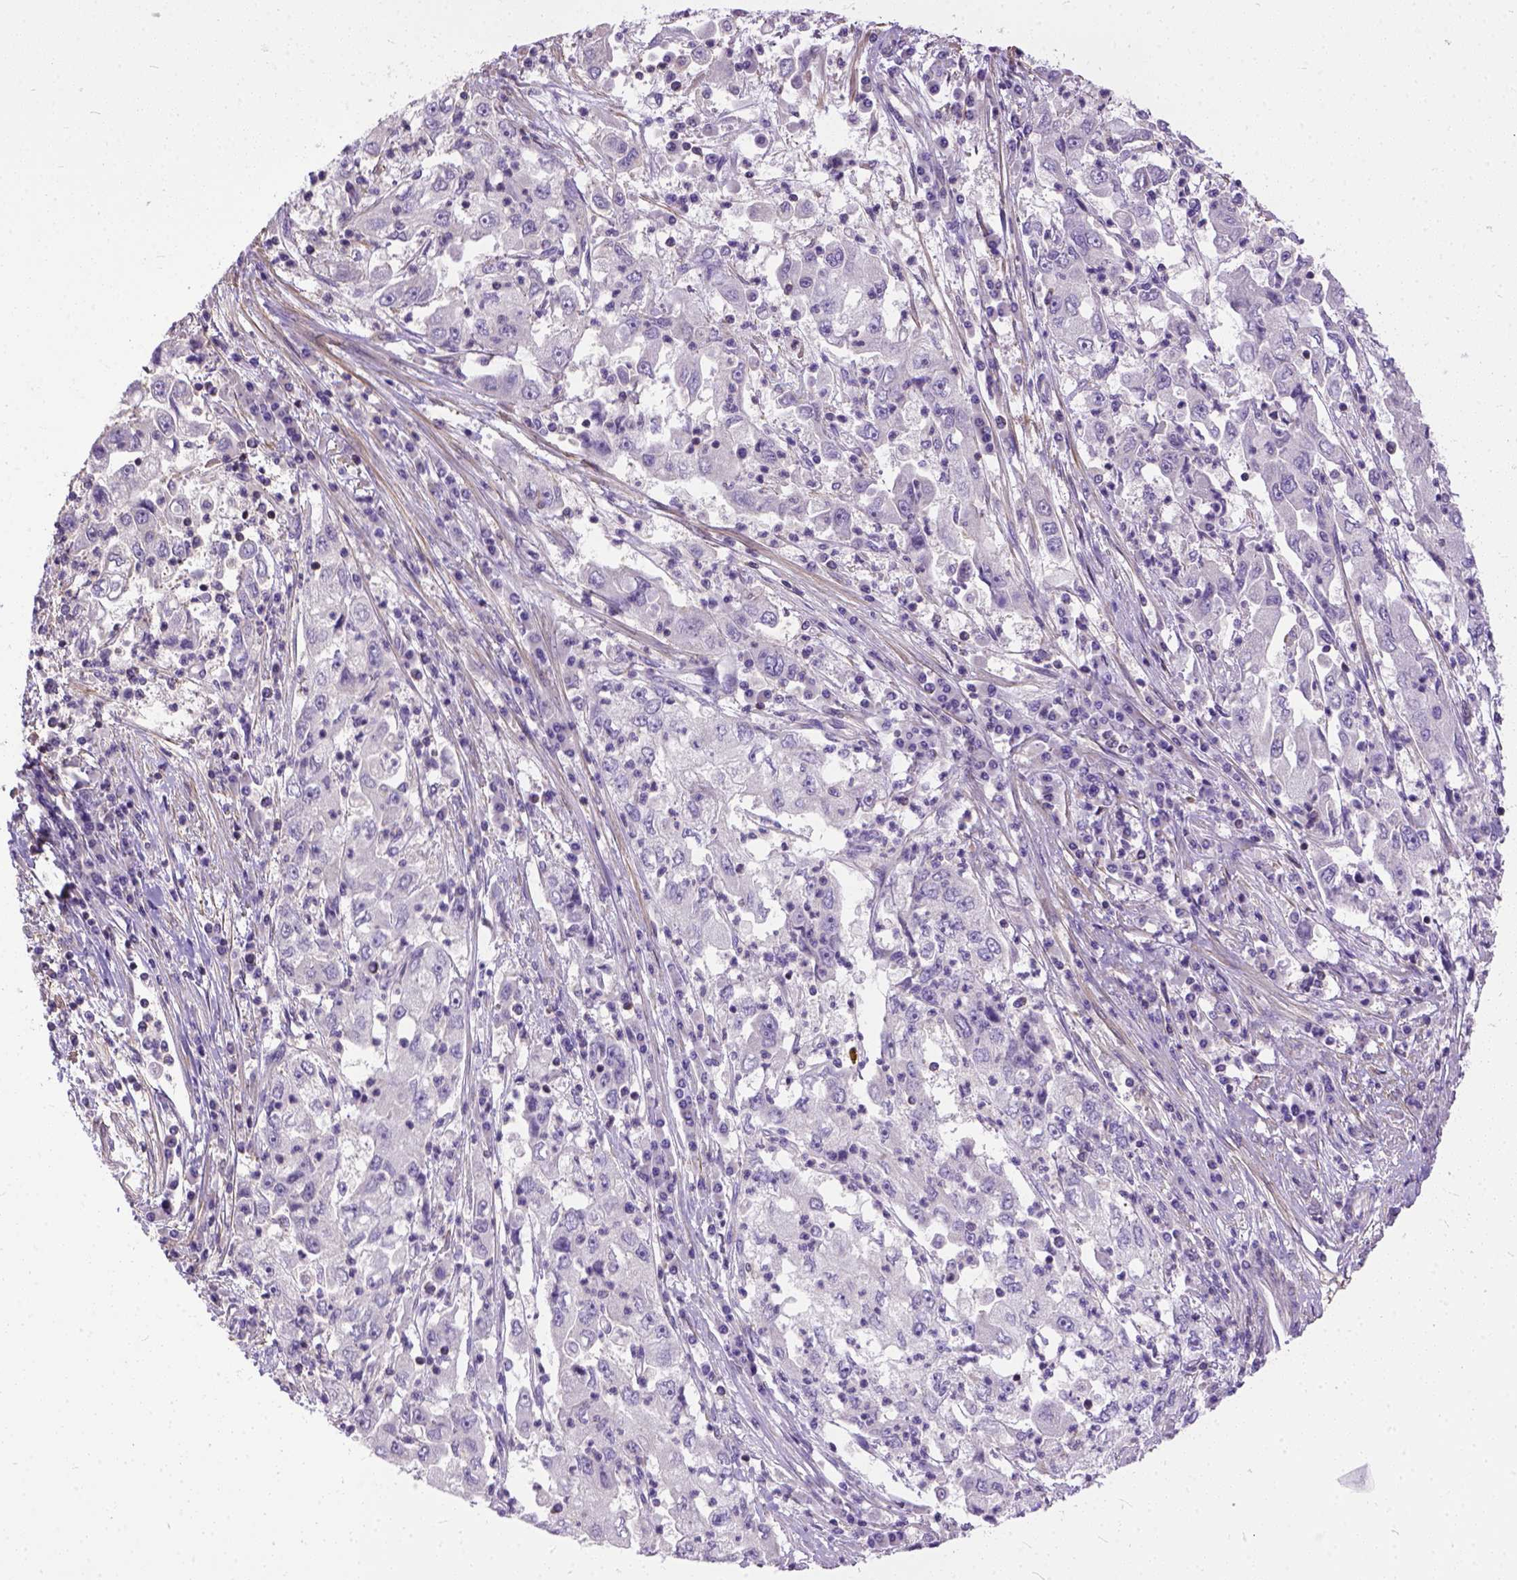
{"staining": {"intensity": "negative", "quantity": "none", "location": "none"}, "tissue": "cervical cancer", "cell_type": "Tumor cells", "image_type": "cancer", "snomed": [{"axis": "morphology", "description": "Squamous cell carcinoma, NOS"}, {"axis": "topography", "description": "Cervix"}], "caption": "Cervical cancer (squamous cell carcinoma) stained for a protein using immunohistochemistry (IHC) shows no expression tumor cells.", "gene": "BANF2", "patient": {"sex": "female", "age": 36}}